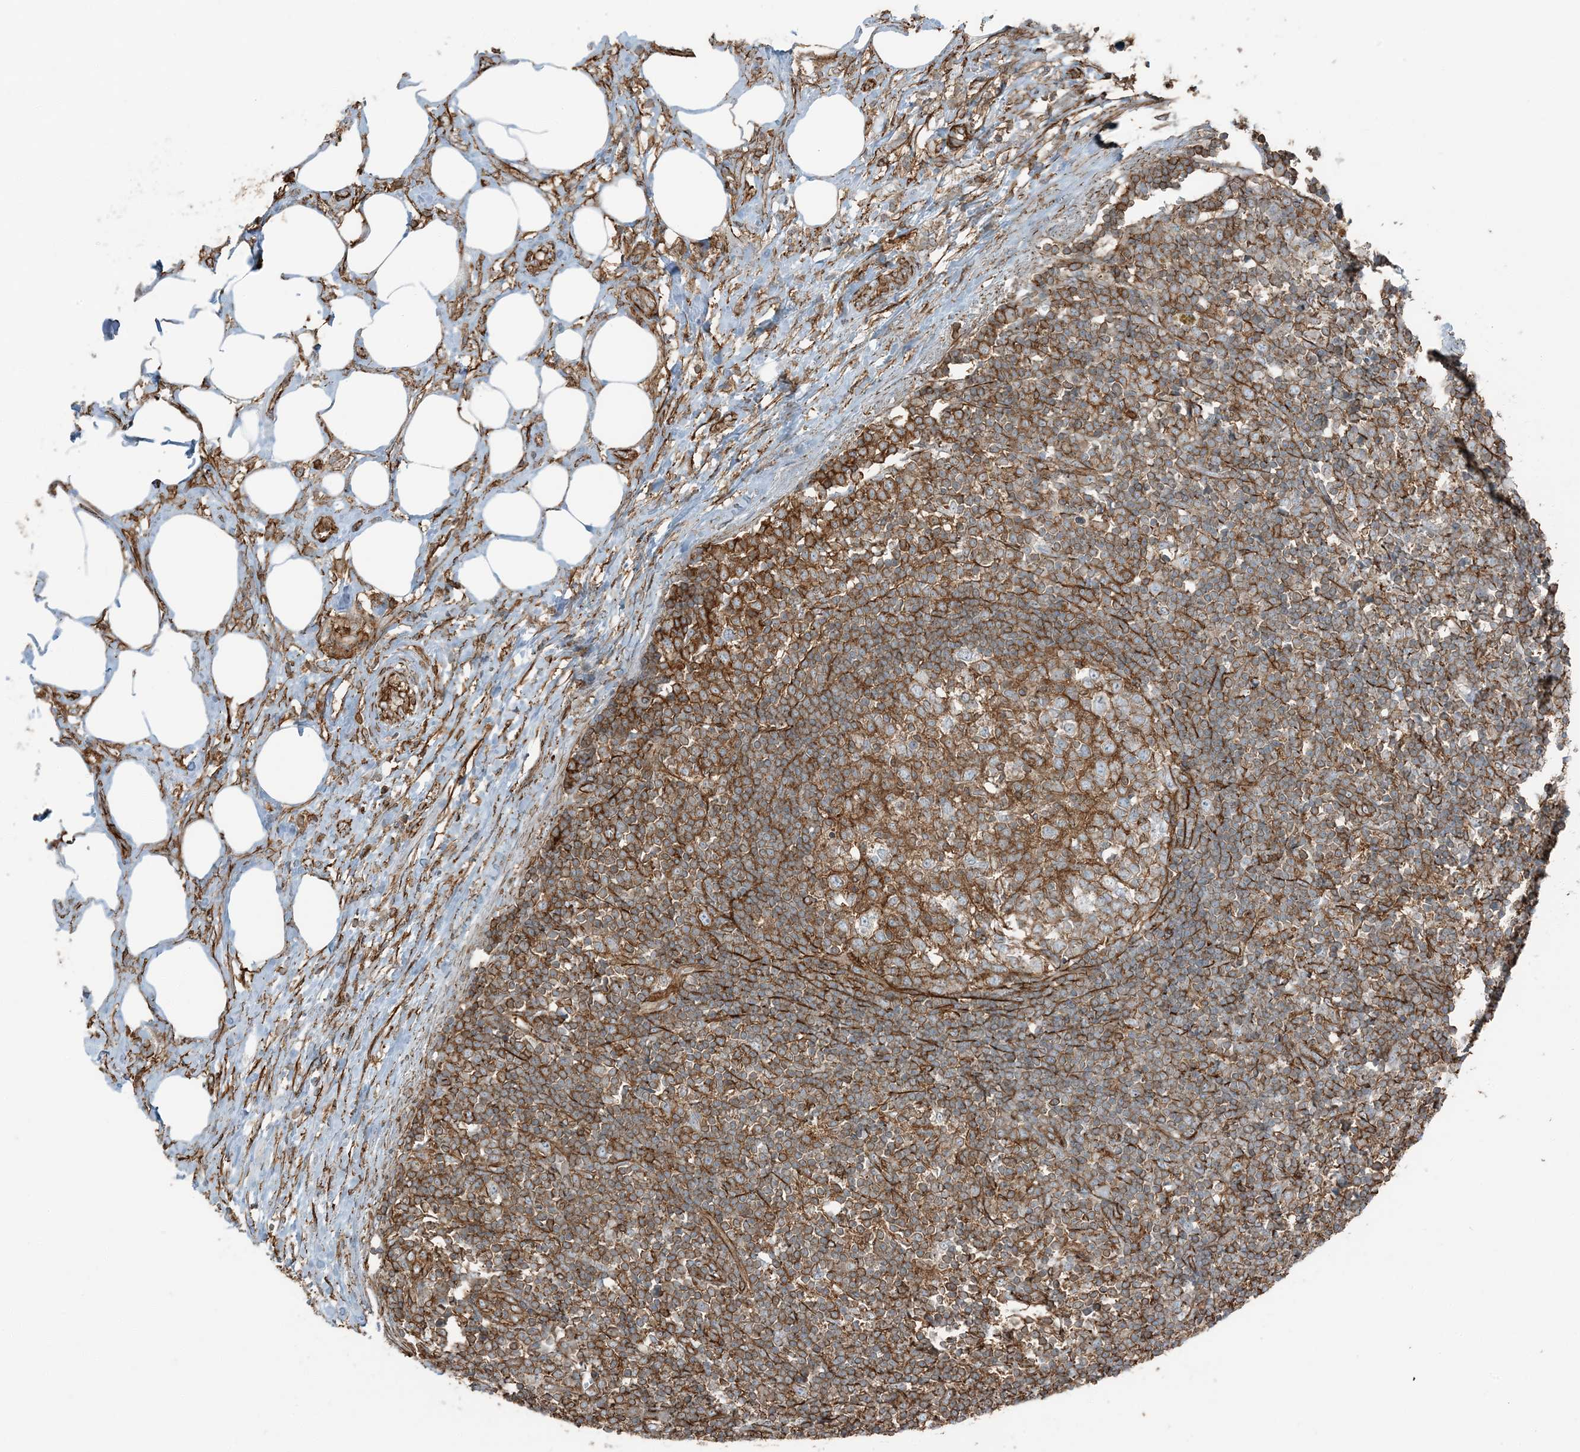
{"staining": {"intensity": "strong", "quantity": ">75%", "location": "cytoplasmic/membranous"}, "tissue": "lymph node", "cell_type": "Germinal center cells", "image_type": "normal", "snomed": [{"axis": "morphology", "description": "Normal tissue, NOS"}, {"axis": "morphology", "description": "Squamous cell carcinoma, metastatic, NOS"}, {"axis": "topography", "description": "Lymph node"}], "caption": "Lymph node stained with a brown dye shows strong cytoplasmic/membranous positive positivity in approximately >75% of germinal center cells.", "gene": "APOBEC3C", "patient": {"sex": "male", "age": 73}}